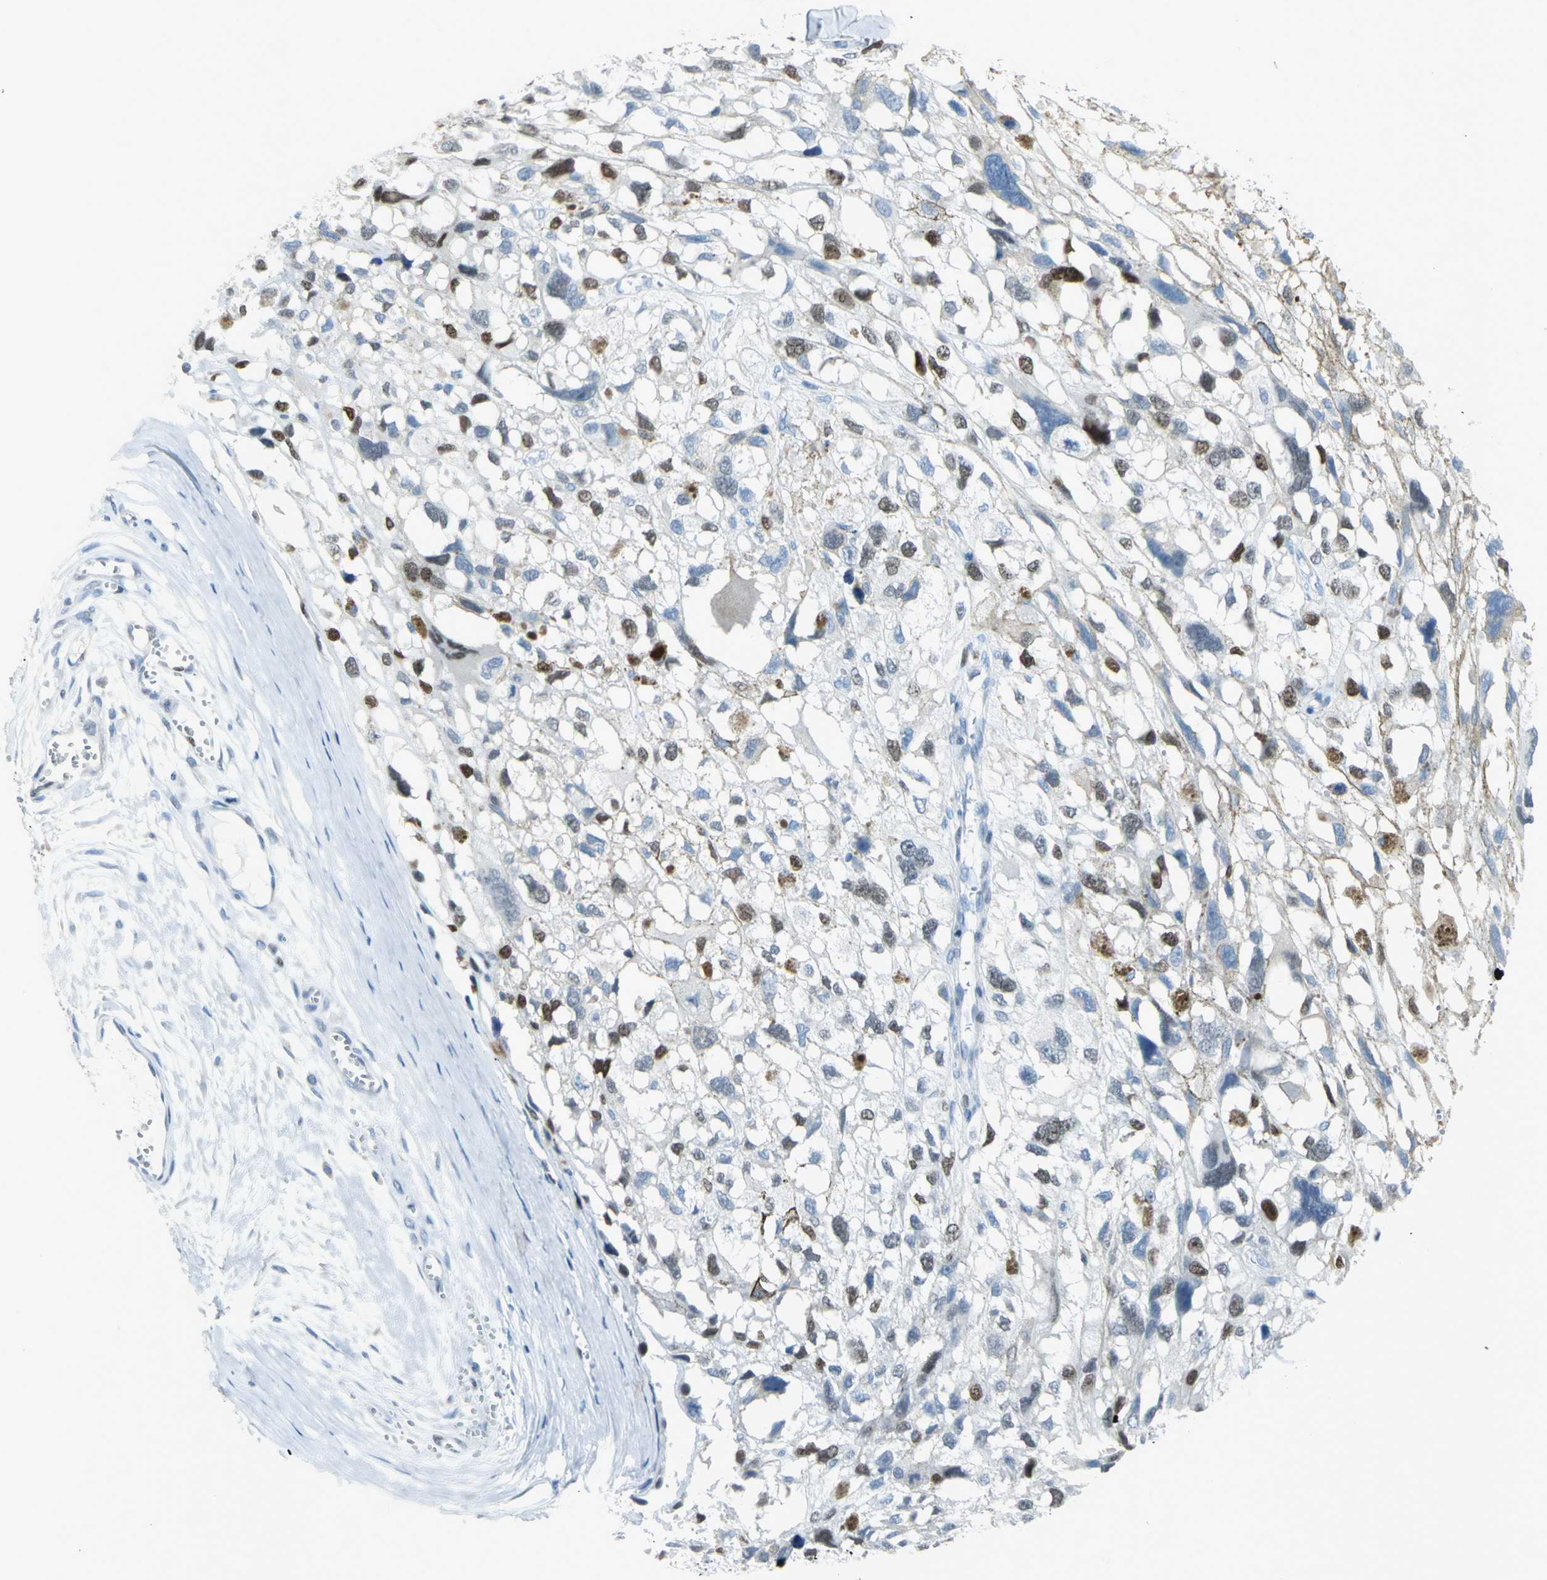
{"staining": {"intensity": "moderate", "quantity": "25%-75%", "location": "nuclear"}, "tissue": "melanoma", "cell_type": "Tumor cells", "image_type": "cancer", "snomed": [{"axis": "morphology", "description": "Malignant melanoma, Metastatic site"}, {"axis": "topography", "description": "Lymph node"}], "caption": "Protein expression analysis of human malignant melanoma (metastatic site) reveals moderate nuclear staining in approximately 25%-75% of tumor cells. (DAB (3,3'-diaminobenzidine) IHC with brightfield microscopy, high magnification).", "gene": "MCM3", "patient": {"sex": "male", "age": 59}}